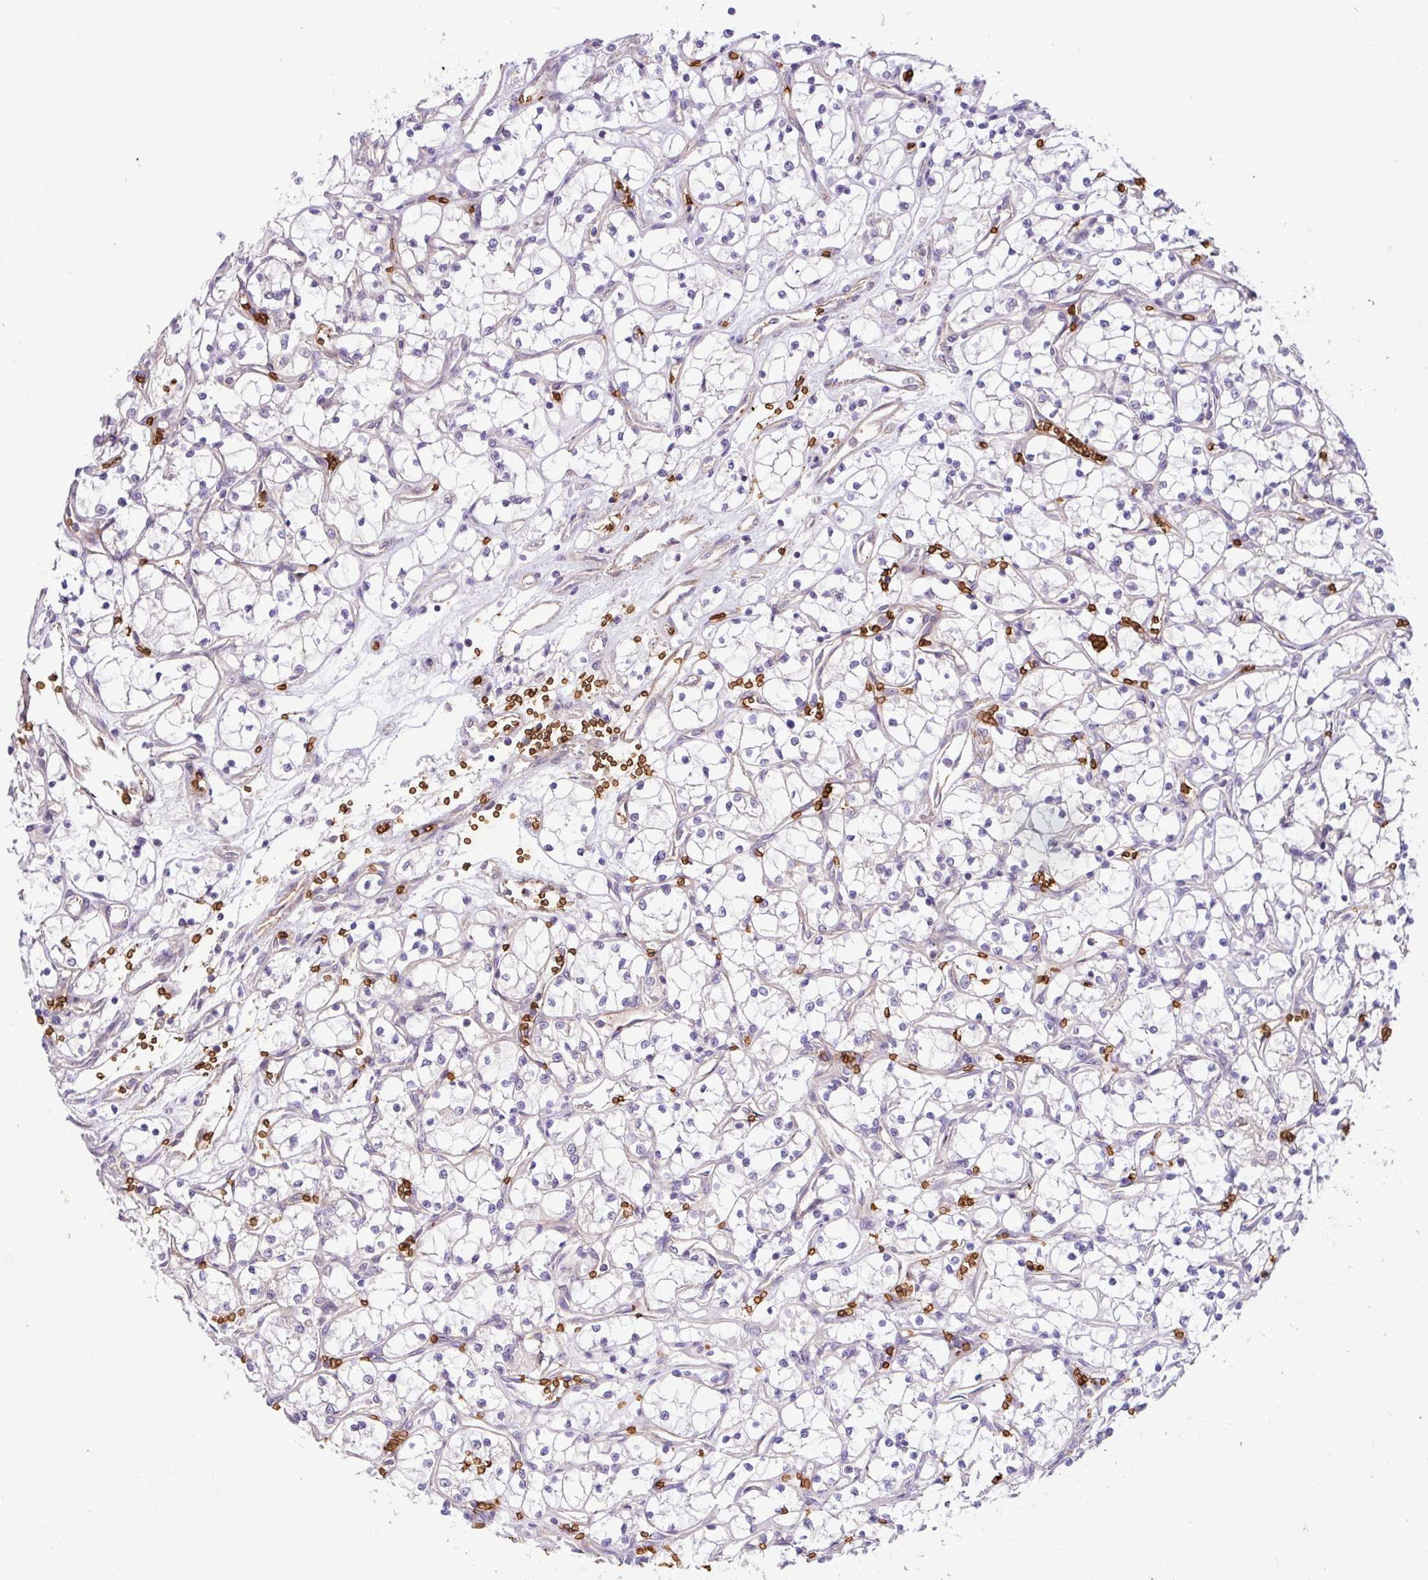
{"staining": {"intensity": "negative", "quantity": "none", "location": "none"}, "tissue": "renal cancer", "cell_type": "Tumor cells", "image_type": "cancer", "snomed": [{"axis": "morphology", "description": "Adenocarcinoma, NOS"}, {"axis": "topography", "description": "Kidney"}], "caption": "This is an immunohistochemistry (IHC) photomicrograph of renal cancer (adenocarcinoma). There is no staining in tumor cells.", "gene": "RAD21L1", "patient": {"sex": "female", "age": 69}}